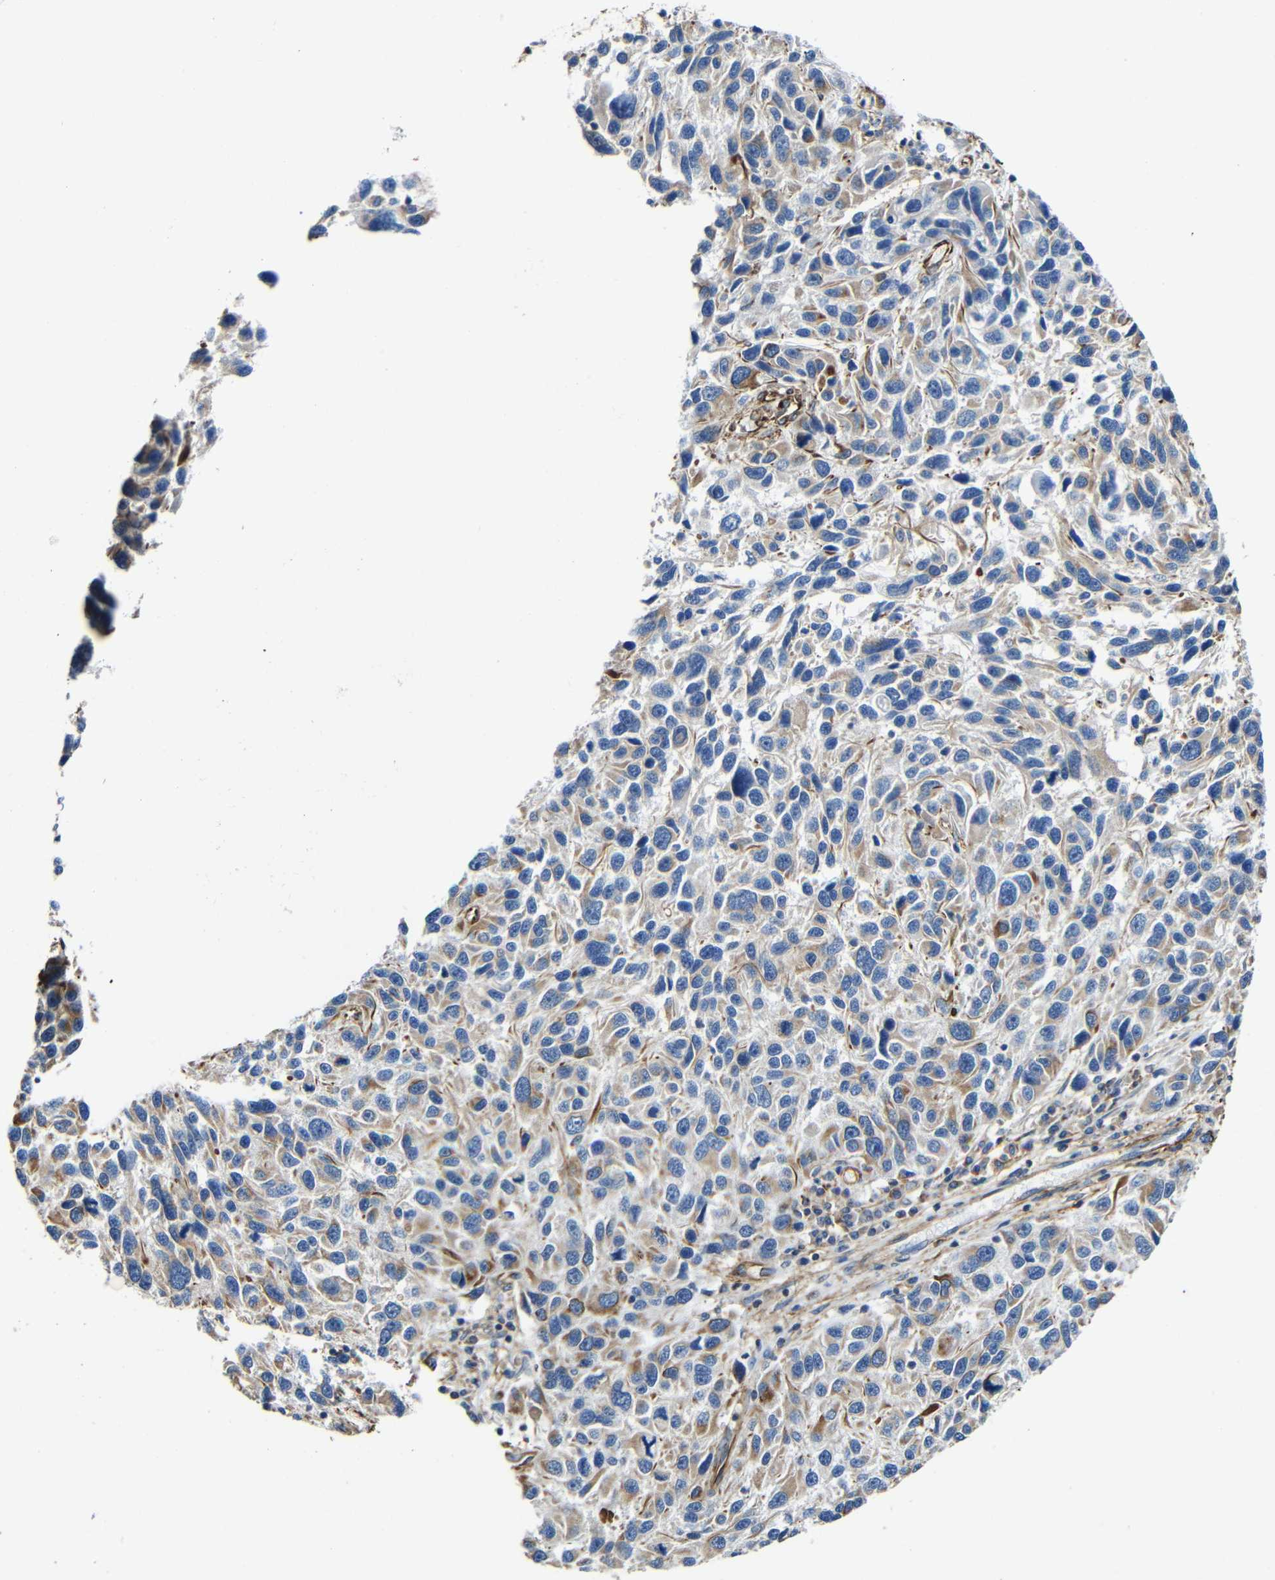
{"staining": {"intensity": "weak", "quantity": "25%-75%", "location": "cytoplasmic/membranous"}, "tissue": "melanoma", "cell_type": "Tumor cells", "image_type": "cancer", "snomed": [{"axis": "morphology", "description": "Malignant melanoma, NOS"}, {"axis": "topography", "description": "Skin"}], "caption": "A brown stain shows weak cytoplasmic/membranous expression of a protein in malignant melanoma tumor cells.", "gene": "IGSF10", "patient": {"sex": "male", "age": 53}}